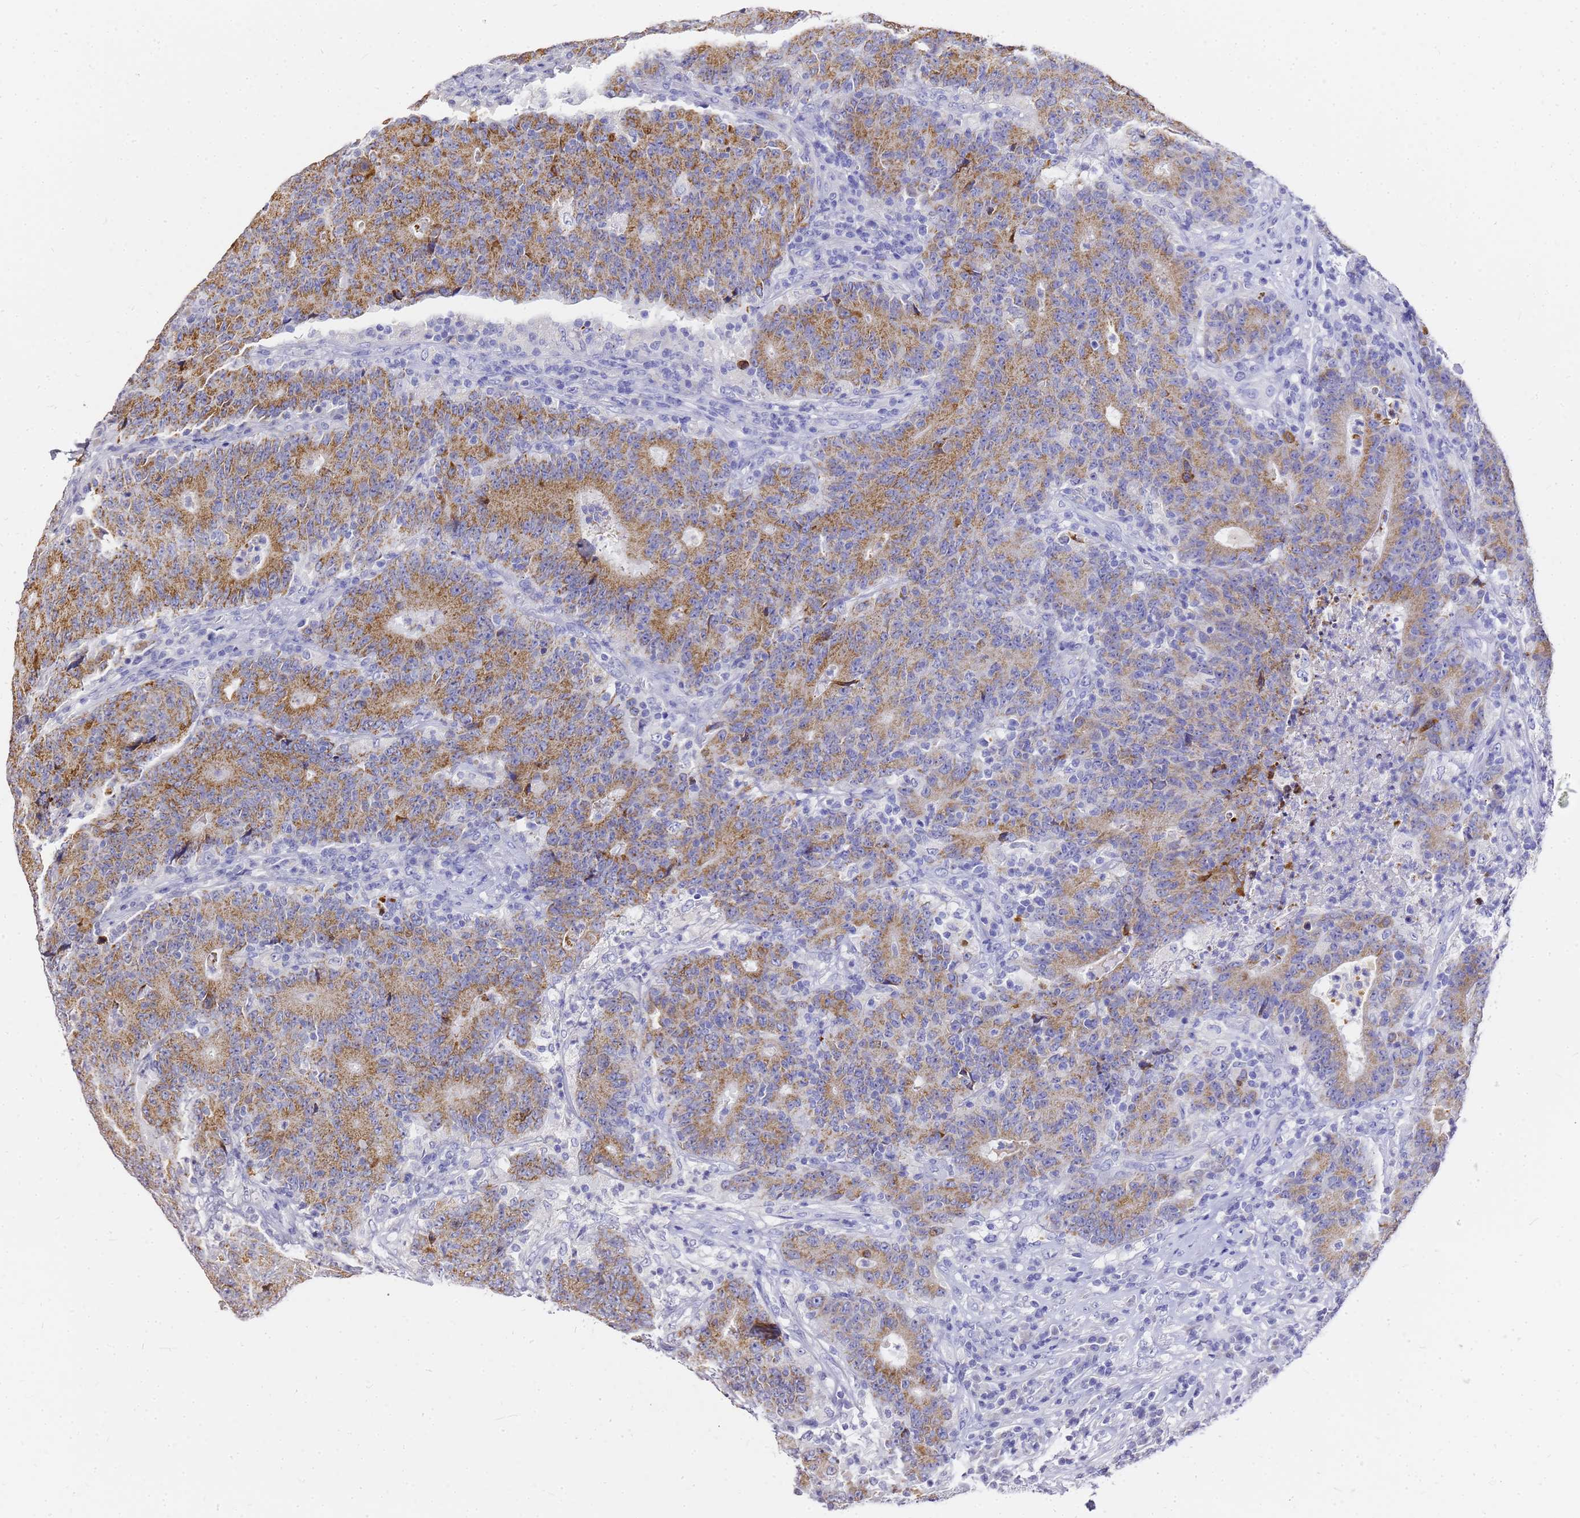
{"staining": {"intensity": "moderate", "quantity": ">75%", "location": "cytoplasmic/membranous"}, "tissue": "colorectal cancer", "cell_type": "Tumor cells", "image_type": "cancer", "snomed": [{"axis": "morphology", "description": "Adenocarcinoma, NOS"}, {"axis": "topography", "description": "Colon"}], "caption": "Moderate cytoplasmic/membranous staining is present in approximately >75% of tumor cells in colorectal adenocarcinoma.", "gene": "OR52E2", "patient": {"sex": "female", "age": 75}}